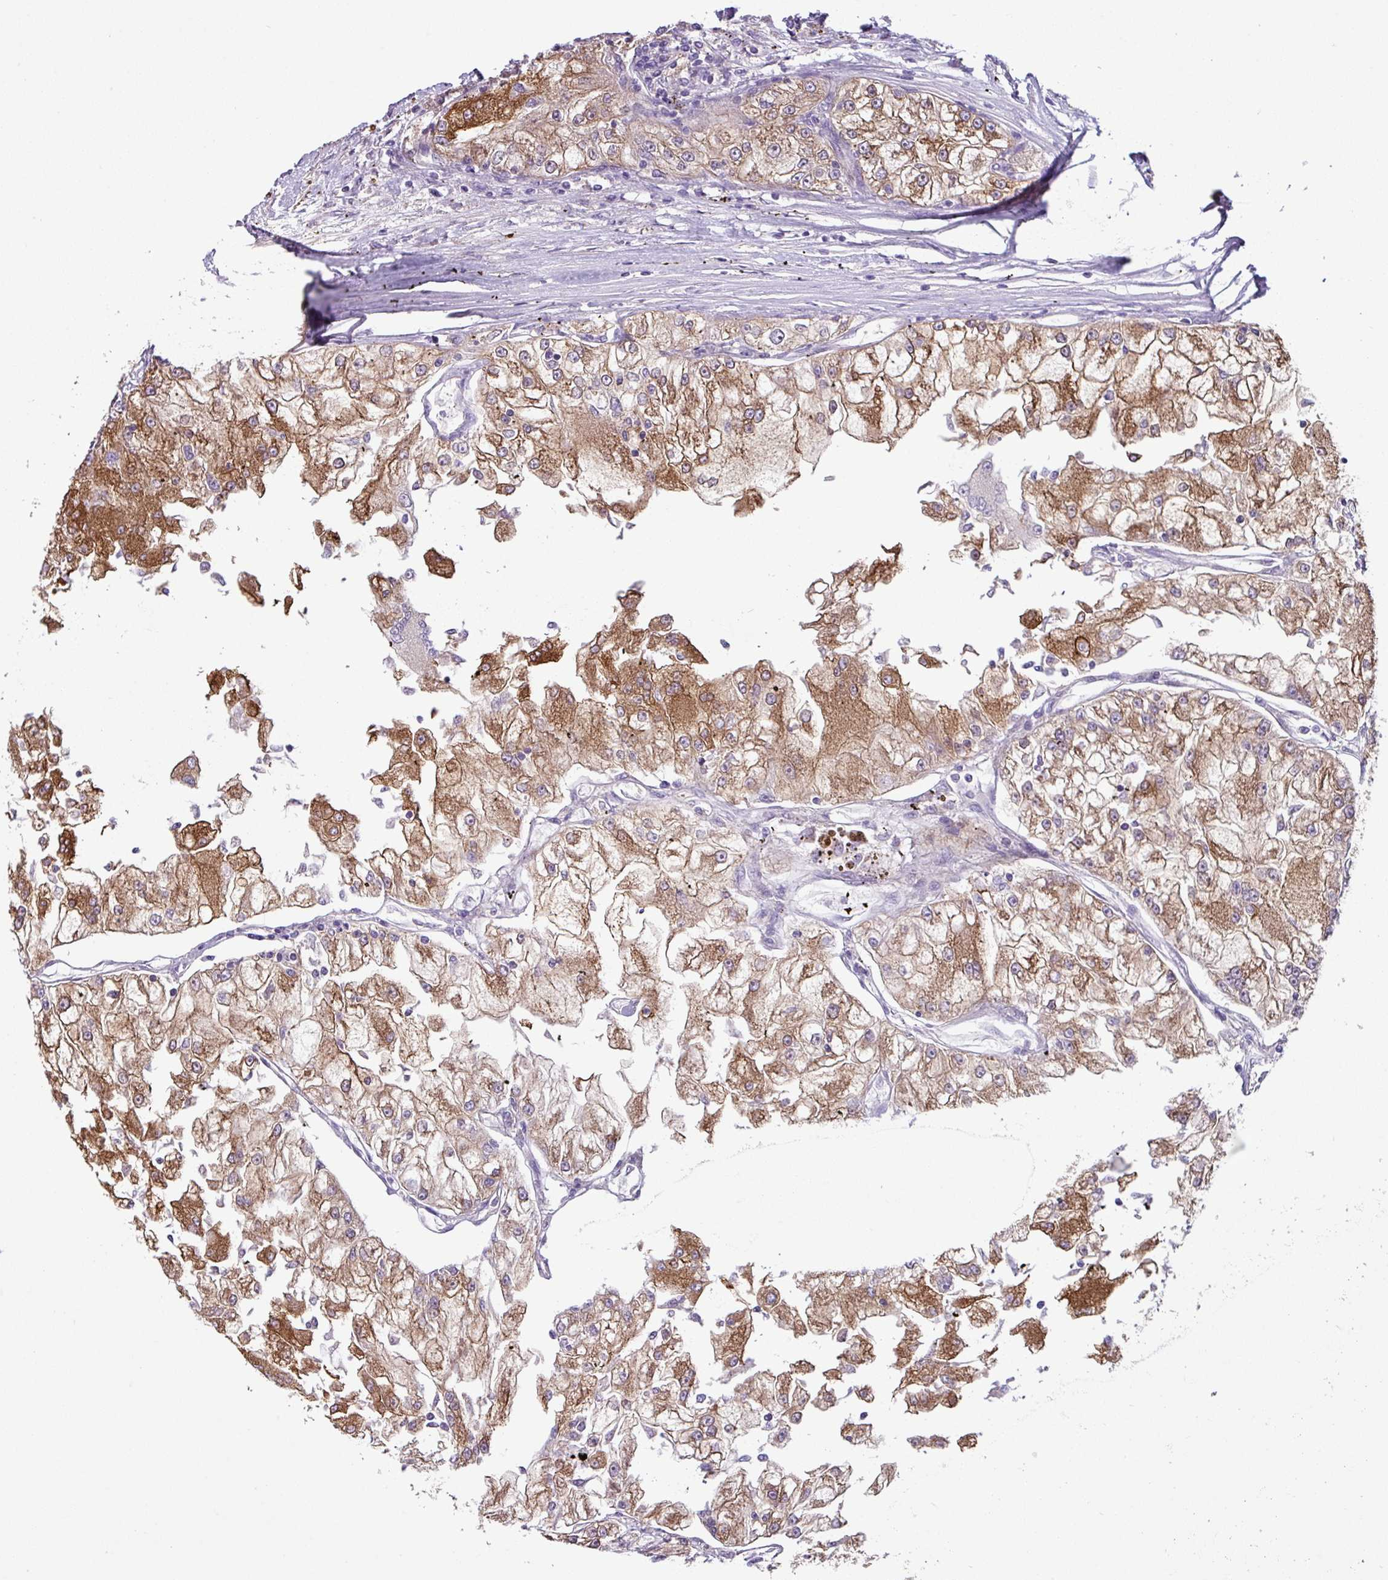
{"staining": {"intensity": "moderate", "quantity": ">75%", "location": "cytoplasmic/membranous"}, "tissue": "renal cancer", "cell_type": "Tumor cells", "image_type": "cancer", "snomed": [{"axis": "morphology", "description": "Adenocarcinoma, NOS"}, {"axis": "topography", "description": "Kidney"}], "caption": "Human renal cancer (adenocarcinoma) stained for a protein (brown) demonstrates moderate cytoplasmic/membranous positive staining in about >75% of tumor cells.", "gene": "SLC23A2", "patient": {"sex": "female", "age": 72}}